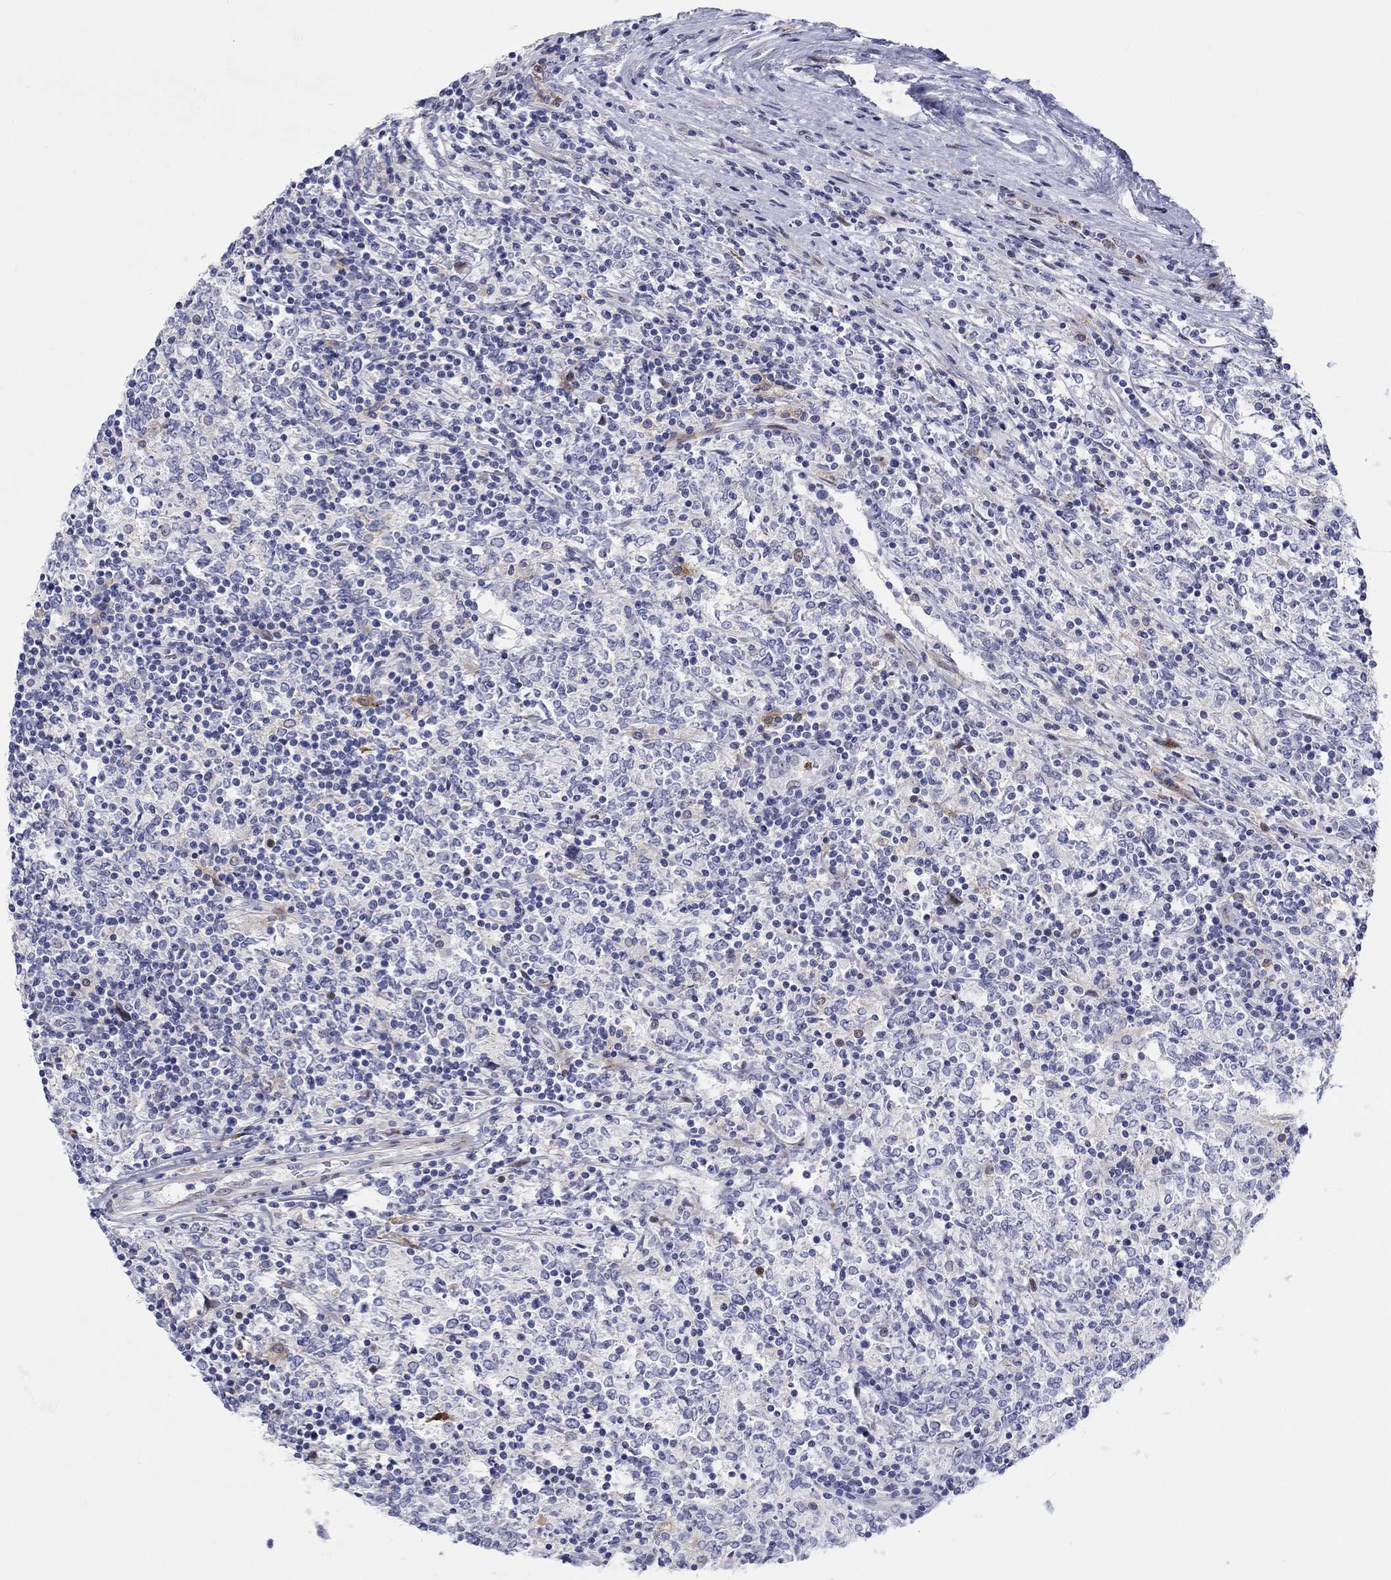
{"staining": {"intensity": "negative", "quantity": "none", "location": "none"}, "tissue": "lymphoma", "cell_type": "Tumor cells", "image_type": "cancer", "snomed": [{"axis": "morphology", "description": "Malignant lymphoma, non-Hodgkin's type, High grade"}, {"axis": "topography", "description": "Lymph node"}], "caption": "Lymphoma was stained to show a protein in brown. There is no significant positivity in tumor cells.", "gene": "ARHGAP36", "patient": {"sex": "female", "age": 84}}